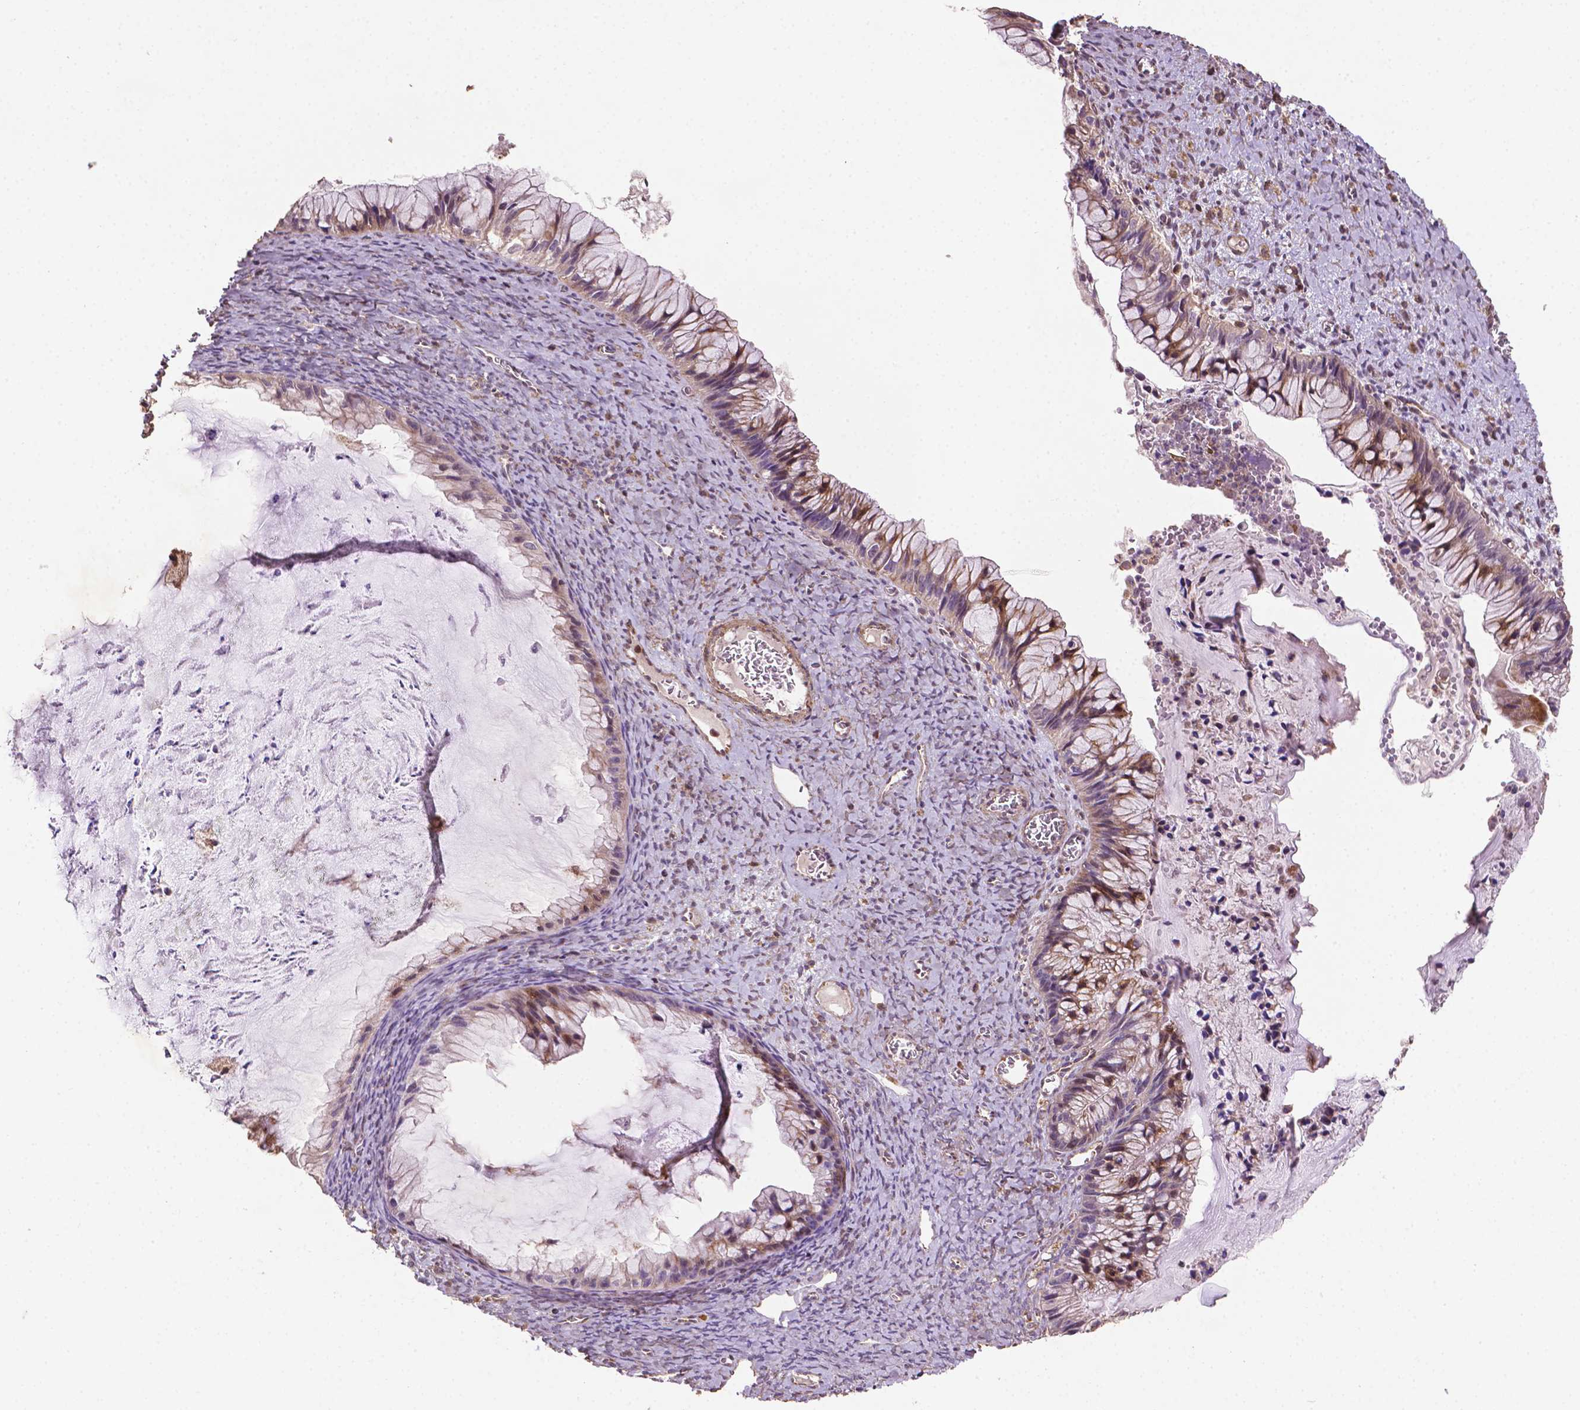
{"staining": {"intensity": "weak", "quantity": "25%-75%", "location": "cytoplasmic/membranous"}, "tissue": "ovarian cancer", "cell_type": "Tumor cells", "image_type": "cancer", "snomed": [{"axis": "morphology", "description": "Cystadenocarcinoma, mucinous, NOS"}, {"axis": "topography", "description": "Ovary"}], "caption": "This photomicrograph demonstrates IHC staining of human ovarian mucinous cystadenocarcinoma, with low weak cytoplasmic/membranous staining in about 25%-75% of tumor cells.", "gene": "LRR1", "patient": {"sex": "female", "age": 72}}